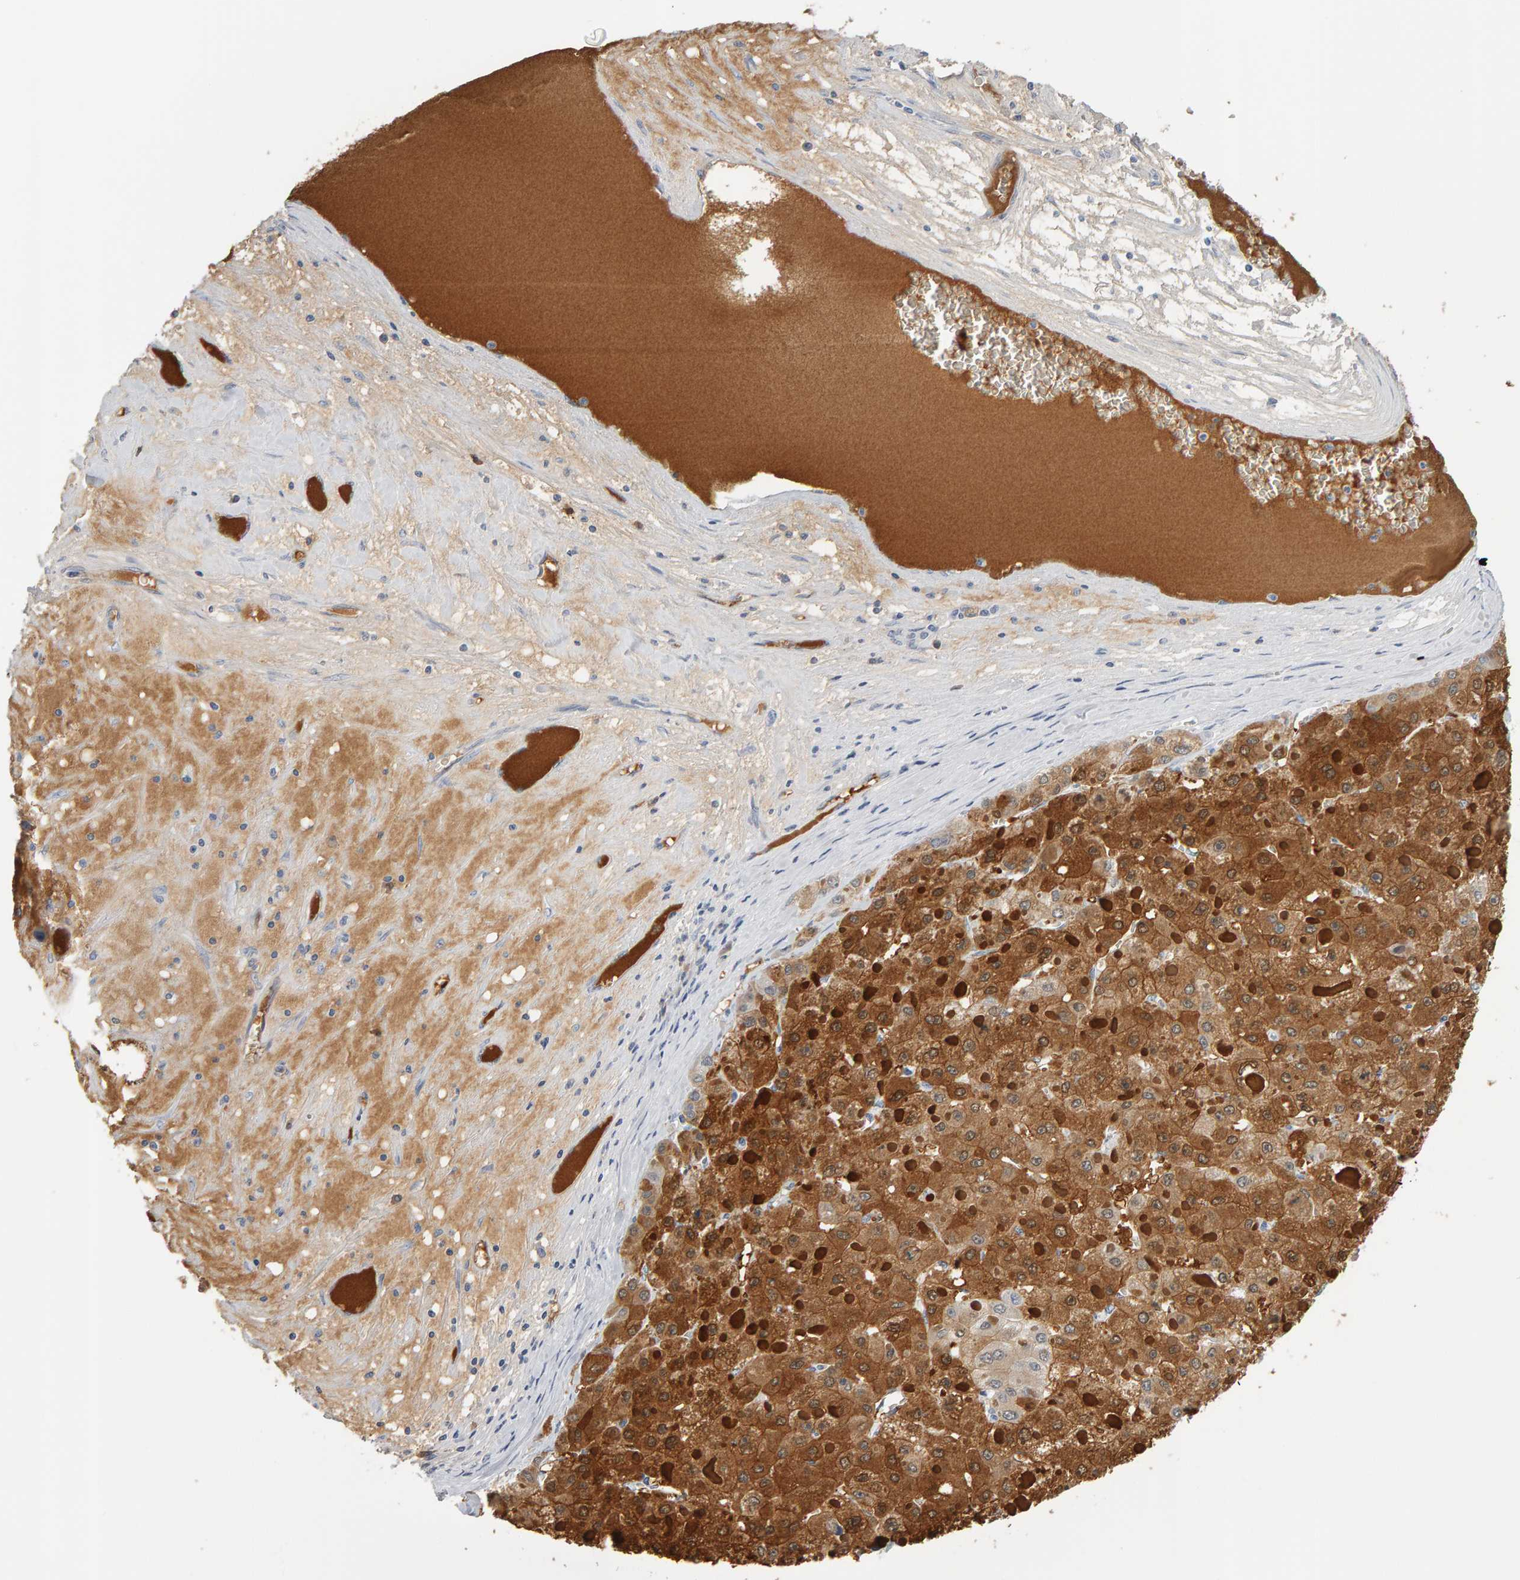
{"staining": {"intensity": "moderate", "quantity": ">75%", "location": "cytoplasmic/membranous"}, "tissue": "liver cancer", "cell_type": "Tumor cells", "image_type": "cancer", "snomed": [{"axis": "morphology", "description": "Carcinoma, Hepatocellular, NOS"}, {"axis": "topography", "description": "Liver"}], "caption": "This is a micrograph of immunohistochemistry (IHC) staining of liver cancer (hepatocellular carcinoma), which shows moderate positivity in the cytoplasmic/membranous of tumor cells.", "gene": "CTH", "patient": {"sex": "female", "age": 73}}